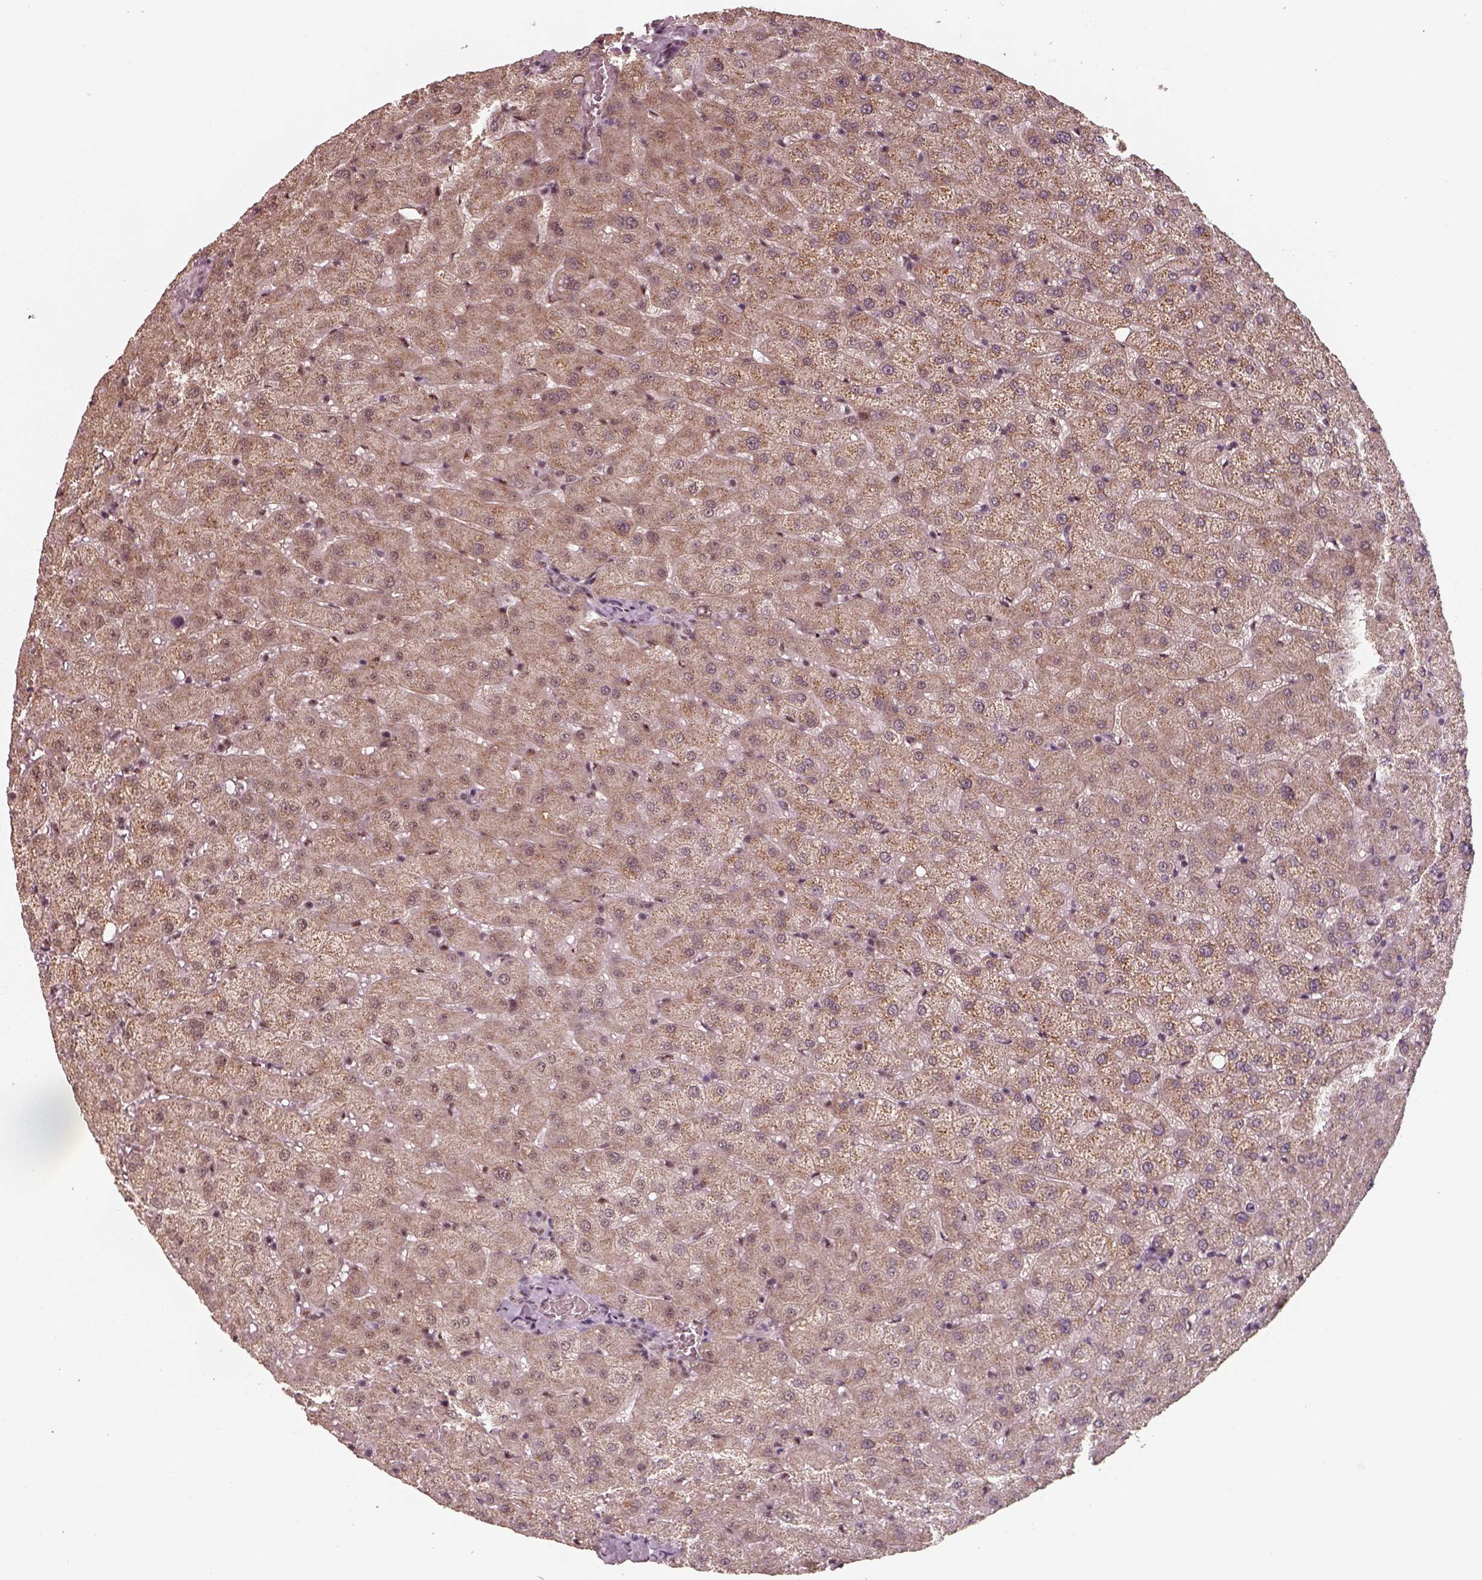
{"staining": {"intensity": "moderate", "quantity": ">75%", "location": "nuclear"}, "tissue": "liver", "cell_type": "Cholangiocytes", "image_type": "normal", "snomed": [{"axis": "morphology", "description": "Normal tissue, NOS"}, {"axis": "topography", "description": "Liver"}], "caption": "The histopathology image reveals immunohistochemical staining of normal liver. There is moderate nuclear staining is present in approximately >75% of cholangiocytes.", "gene": "ATXN7L3", "patient": {"sex": "female", "age": 50}}